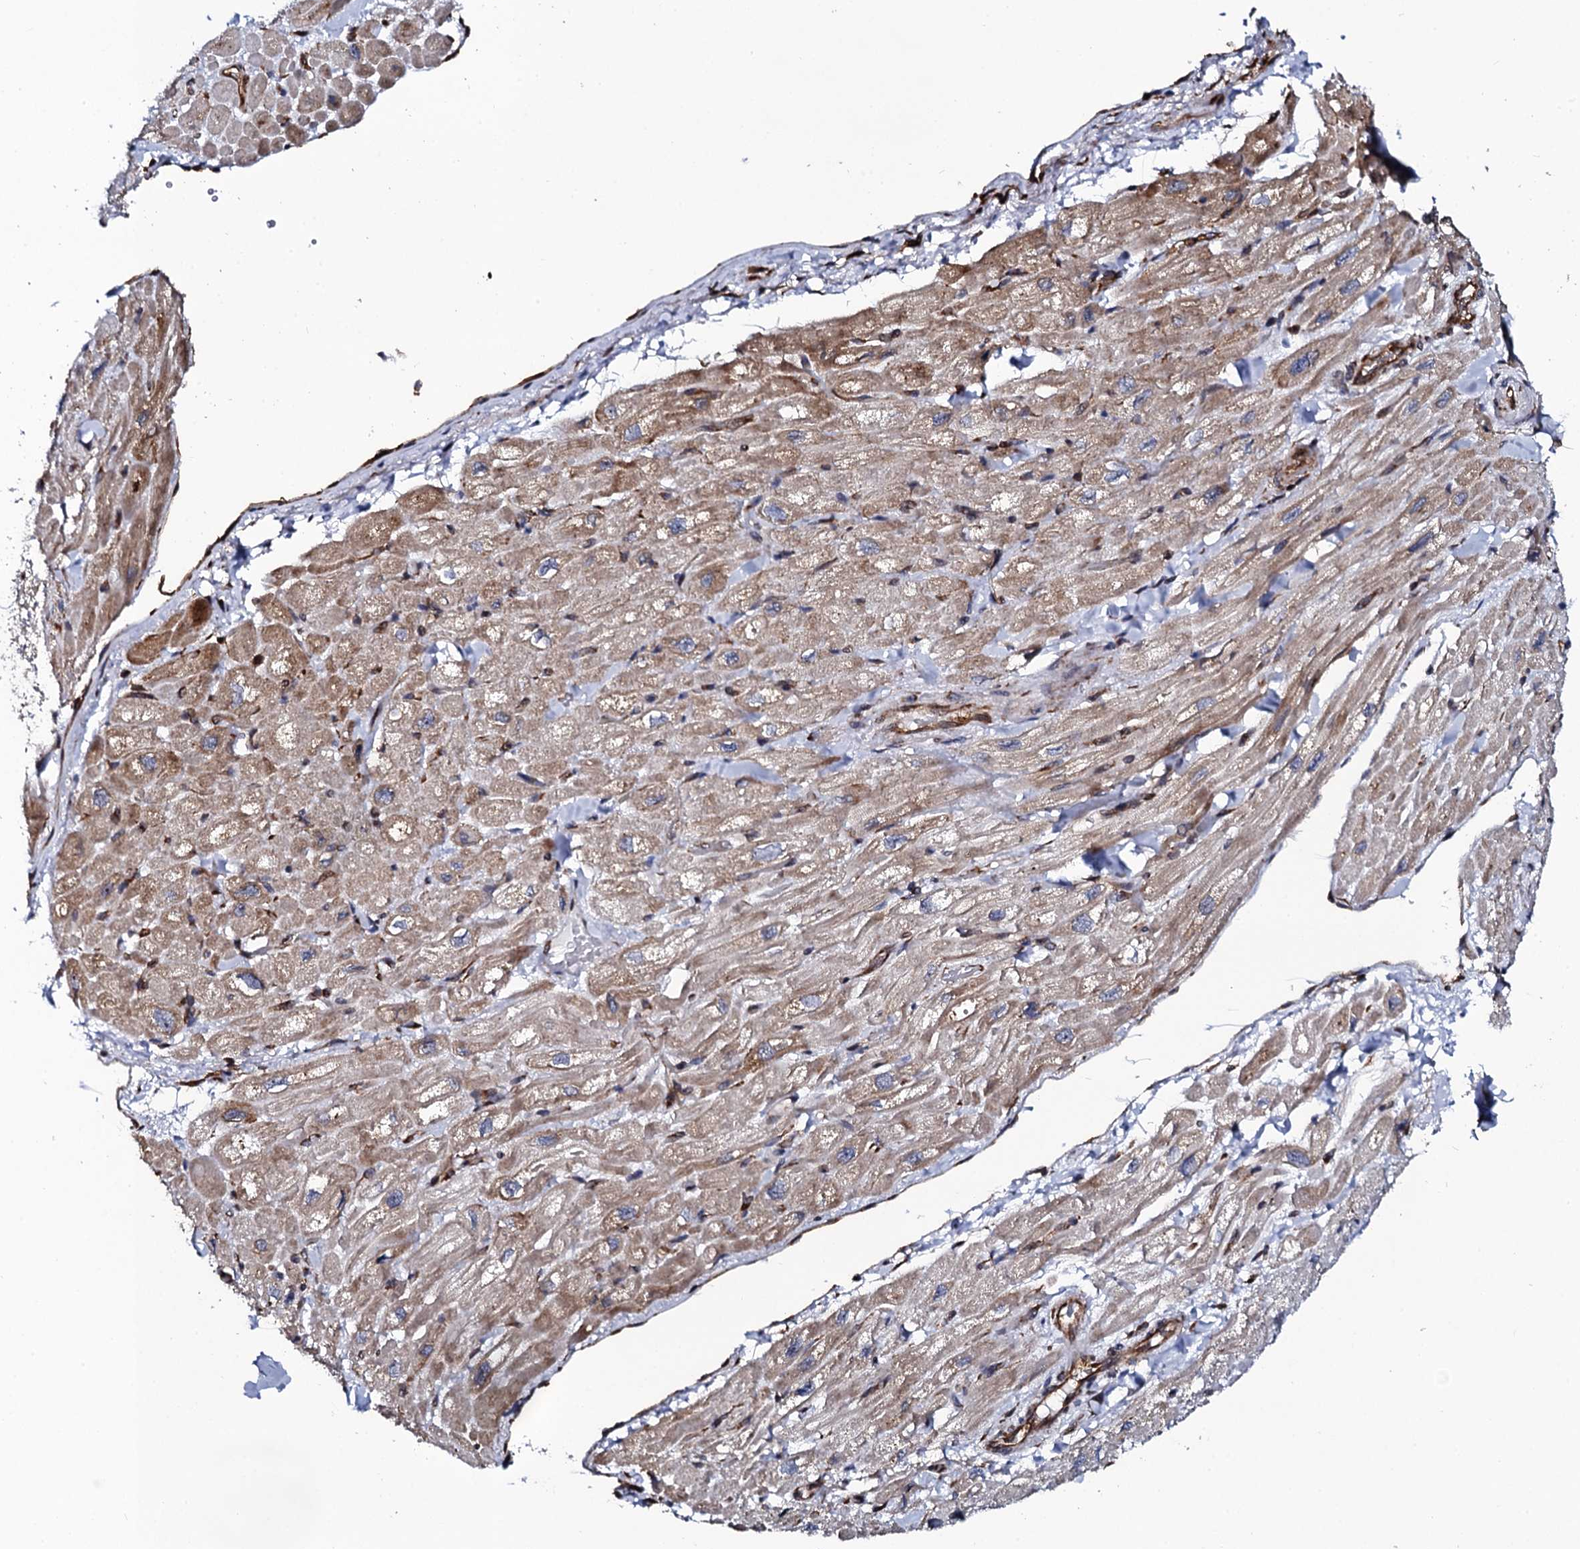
{"staining": {"intensity": "moderate", "quantity": "<25%", "location": "cytoplasmic/membranous"}, "tissue": "heart muscle", "cell_type": "Cardiomyocytes", "image_type": "normal", "snomed": [{"axis": "morphology", "description": "Normal tissue, NOS"}, {"axis": "topography", "description": "Heart"}], "caption": "A micrograph of human heart muscle stained for a protein displays moderate cytoplasmic/membranous brown staining in cardiomyocytes. Using DAB (brown) and hematoxylin (blue) stains, captured at high magnification using brightfield microscopy.", "gene": "SPTY2D1", "patient": {"sex": "male", "age": 65}}